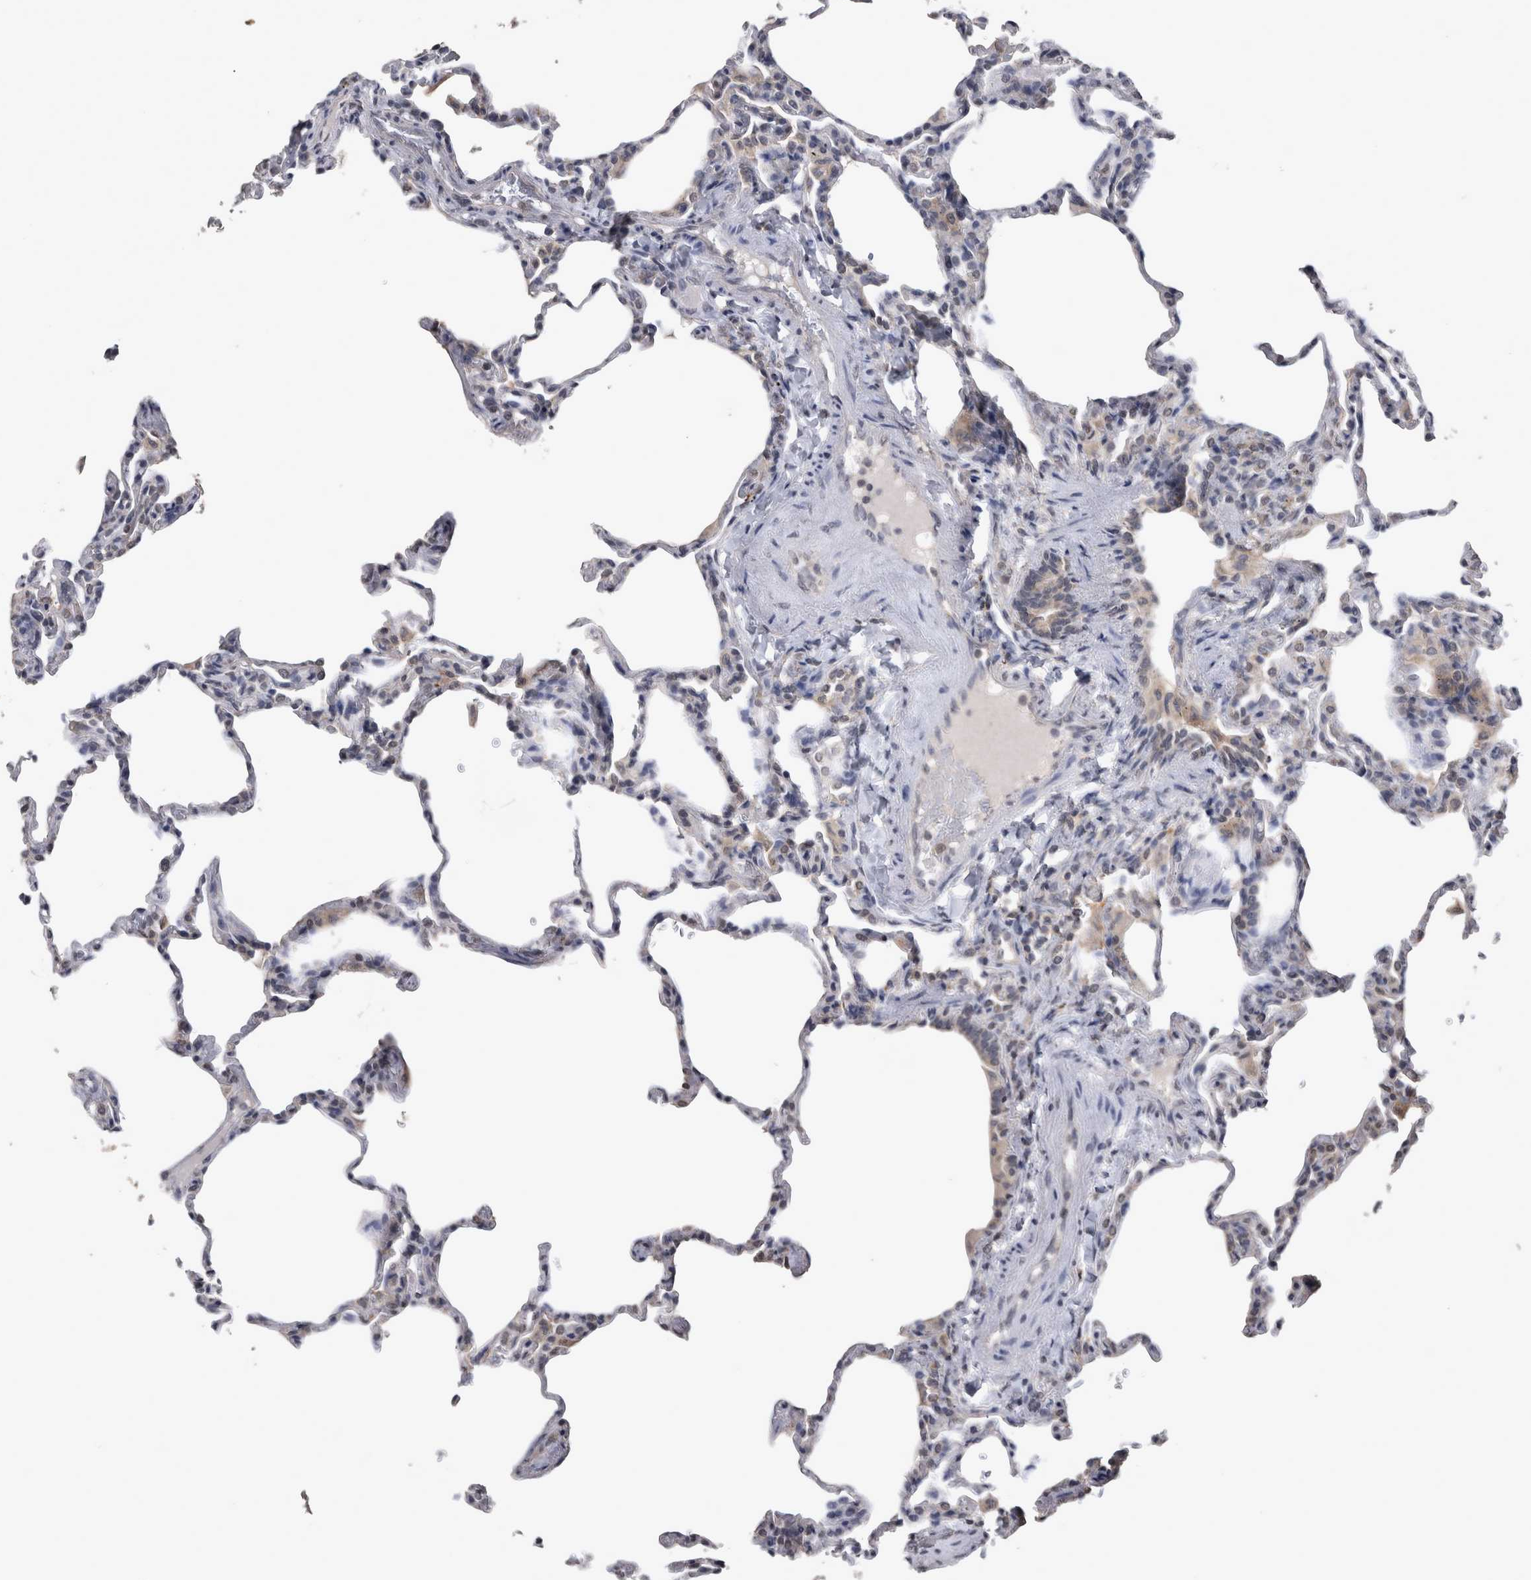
{"staining": {"intensity": "negative", "quantity": "none", "location": "none"}, "tissue": "lung", "cell_type": "Alveolar cells", "image_type": "normal", "snomed": [{"axis": "morphology", "description": "Normal tissue, NOS"}, {"axis": "topography", "description": "Lung"}], "caption": "This micrograph is of unremarkable lung stained with immunohistochemistry to label a protein in brown with the nuclei are counter-stained blue. There is no expression in alveolar cells.", "gene": "WNT7A", "patient": {"sex": "male", "age": 20}}